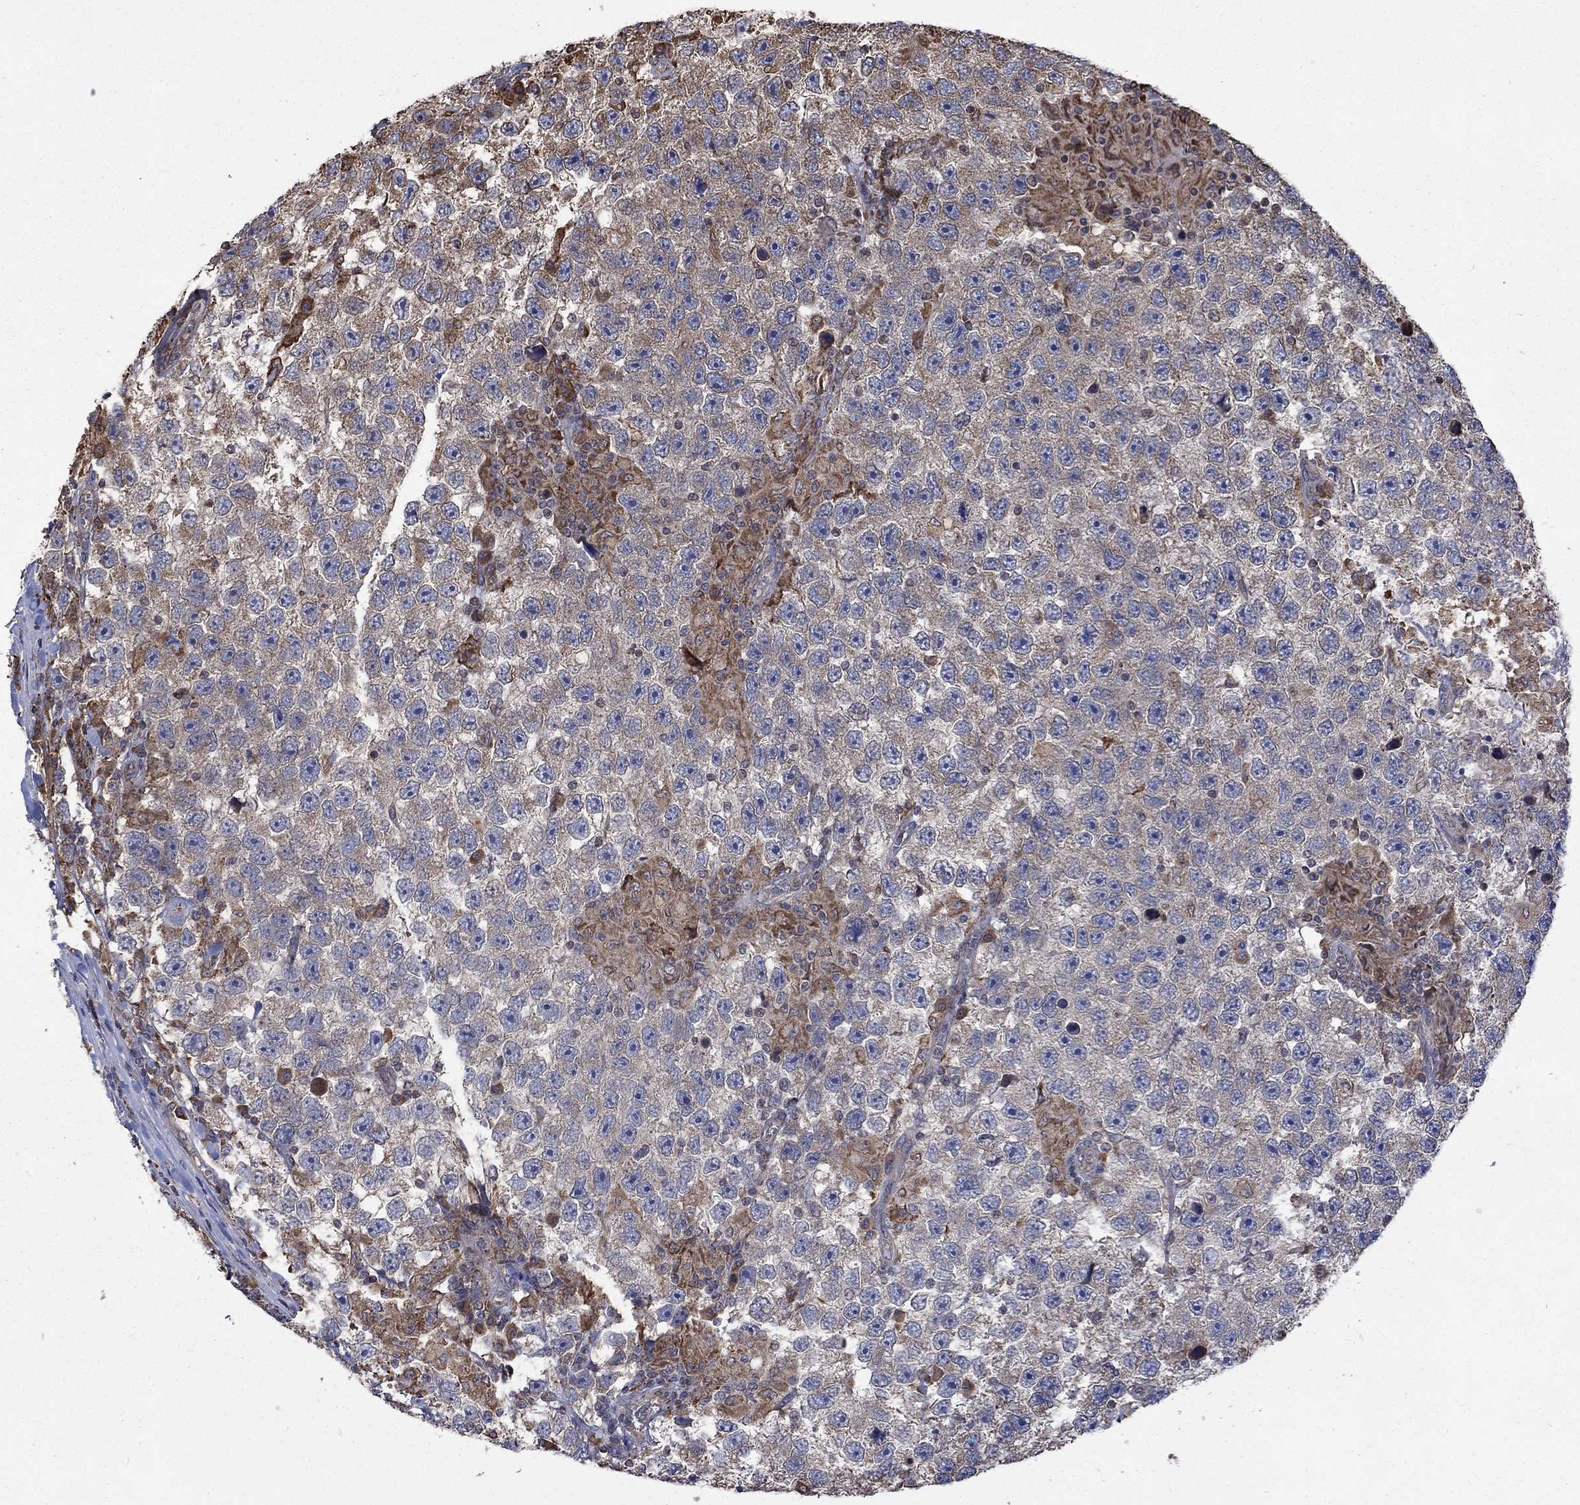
{"staining": {"intensity": "weak", "quantity": "<25%", "location": "cytoplasmic/membranous"}, "tissue": "testis cancer", "cell_type": "Tumor cells", "image_type": "cancer", "snomed": [{"axis": "morphology", "description": "Seminoma, NOS"}, {"axis": "topography", "description": "Testis"}], "caption": "A micrograph of human testis cancer (seminoma) is negative for staining in tumor cells.", "gene": "ESRRA", "patient": {"sex": "male", "age": 26}}